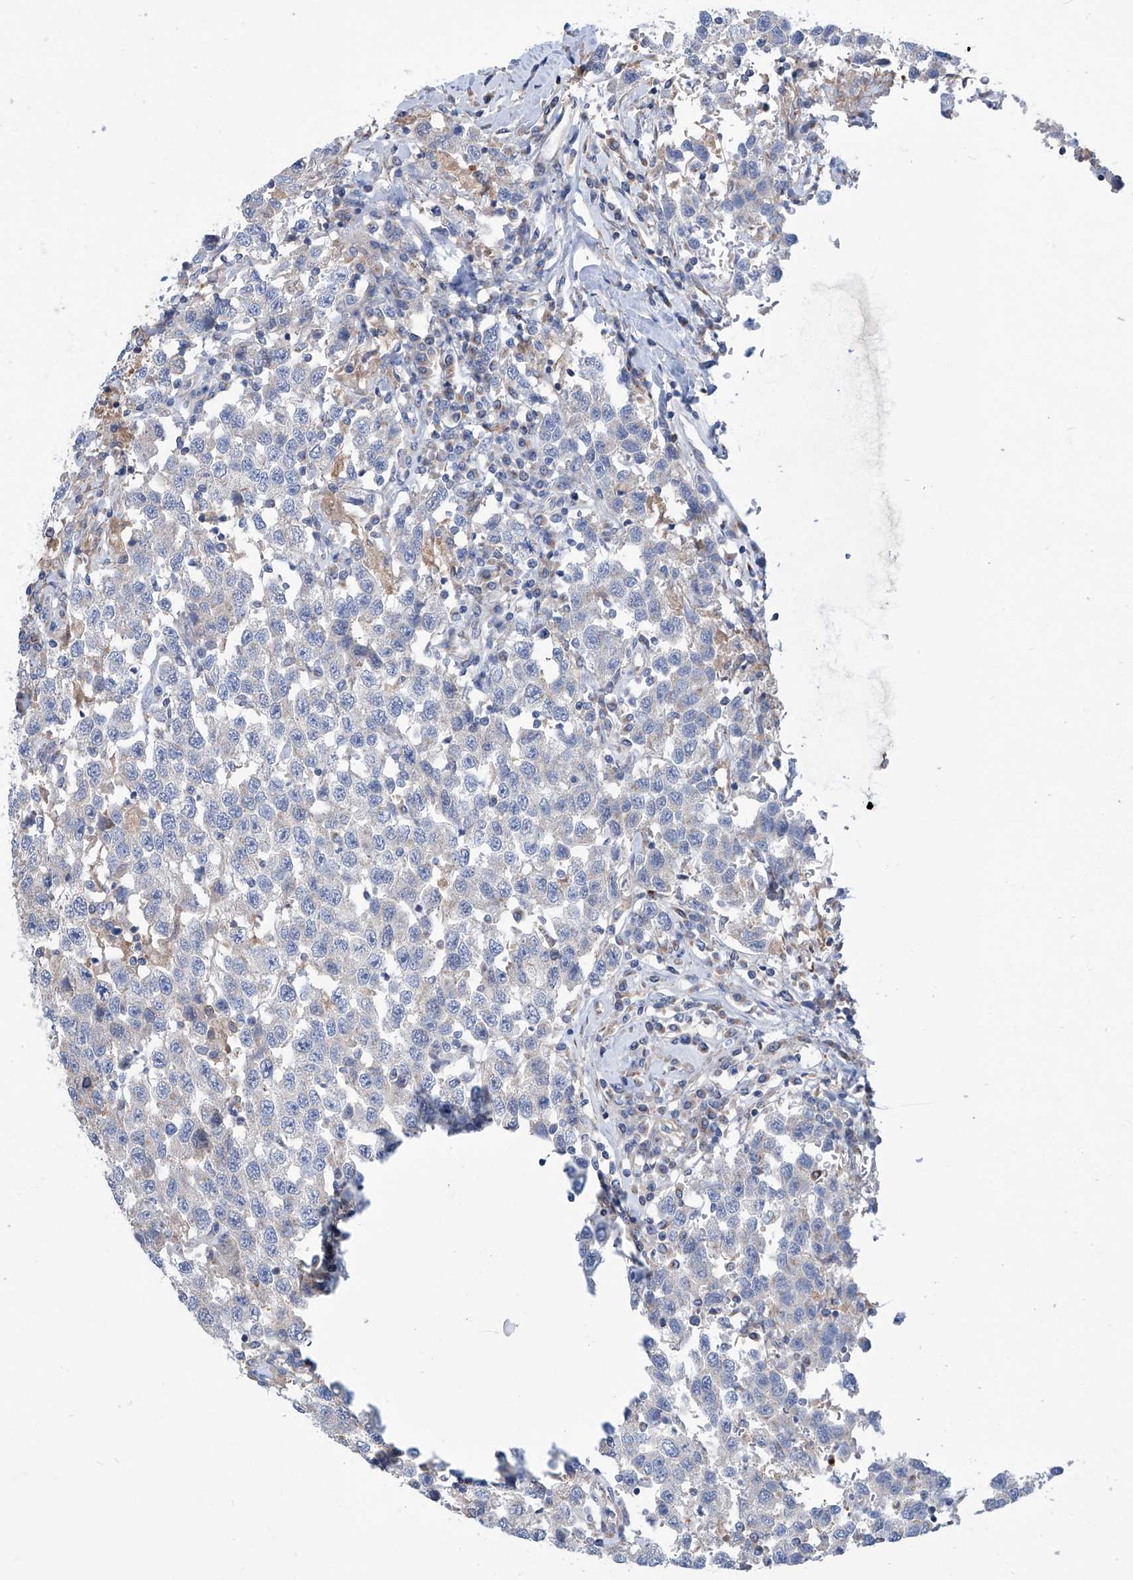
{"staining": {"intensity": "negative", "quantity": "none", "location": "none"}, "tissue": "testis cancer", "cell_type": "Tumor cells", "image_type": "cancer", "snomed": [{"axis": "morphology", "description": "Seminoma, NOS"}, {"axis": "topography", "description": "Testis"}], "caption": "Immunohistochemistry (IHC) histopathology image of neoplastic tissue: human testis seminoma stained with DAB (3,3'-diaminobenzidine) shows no significant protein positivity in tumor cells. The staining is performed using DAB (3,3'-diaminobenzidine) brown chromogen with nuclei counter-stained in using hematoxylin.", "gene": "SLC22A7", "patient": {"sex": "male", "age": 41}}